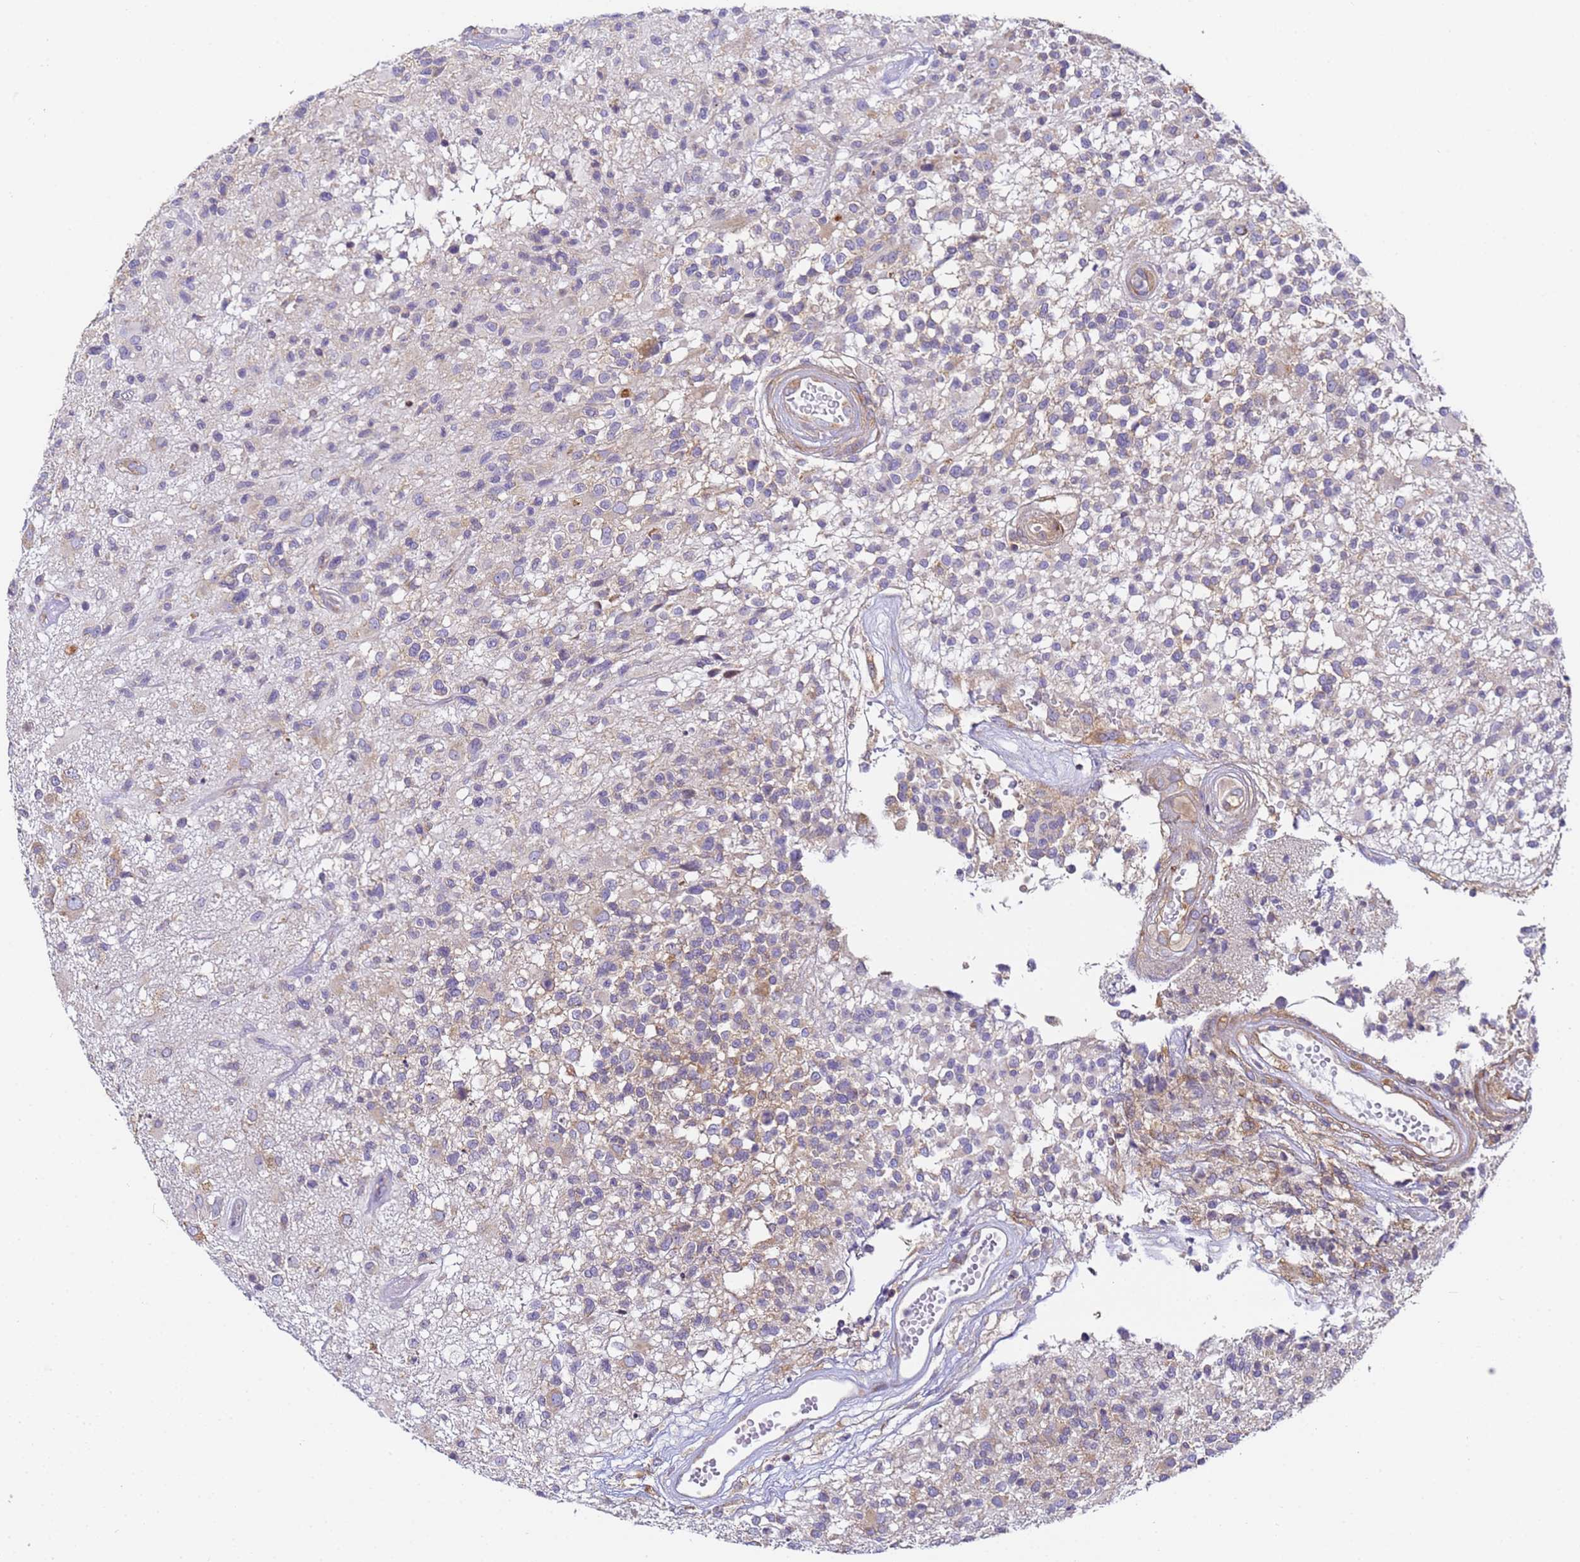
{"staining": {"intensity": "weak", "quantity": "<25%", "location": "cytoplasmic/membranous"}, "tissue": "glioma", "cell_type": "Tumor cells", "image_type": "cancer", "snomed": [{"axis": "morphology", "description": "Glioma, malignant, High grade"}, {"axis": "morphology", "description": "Glioblastoma, NOS"}, {"axis": "topography", "description": "Brain"}], "caption": "DAB (3,3'-diaminobenzidine) immunohistochemical staining of glioblastoma displays no significant positivity in tumor cells. (Stains: DAB immunohistochemistry (IHC) with hematoxylin counter stain, Microscopy: brightfield microscopy at high magnification).", "gene": "RPL13A", "patient": {"sex": "male", "age": 60}}